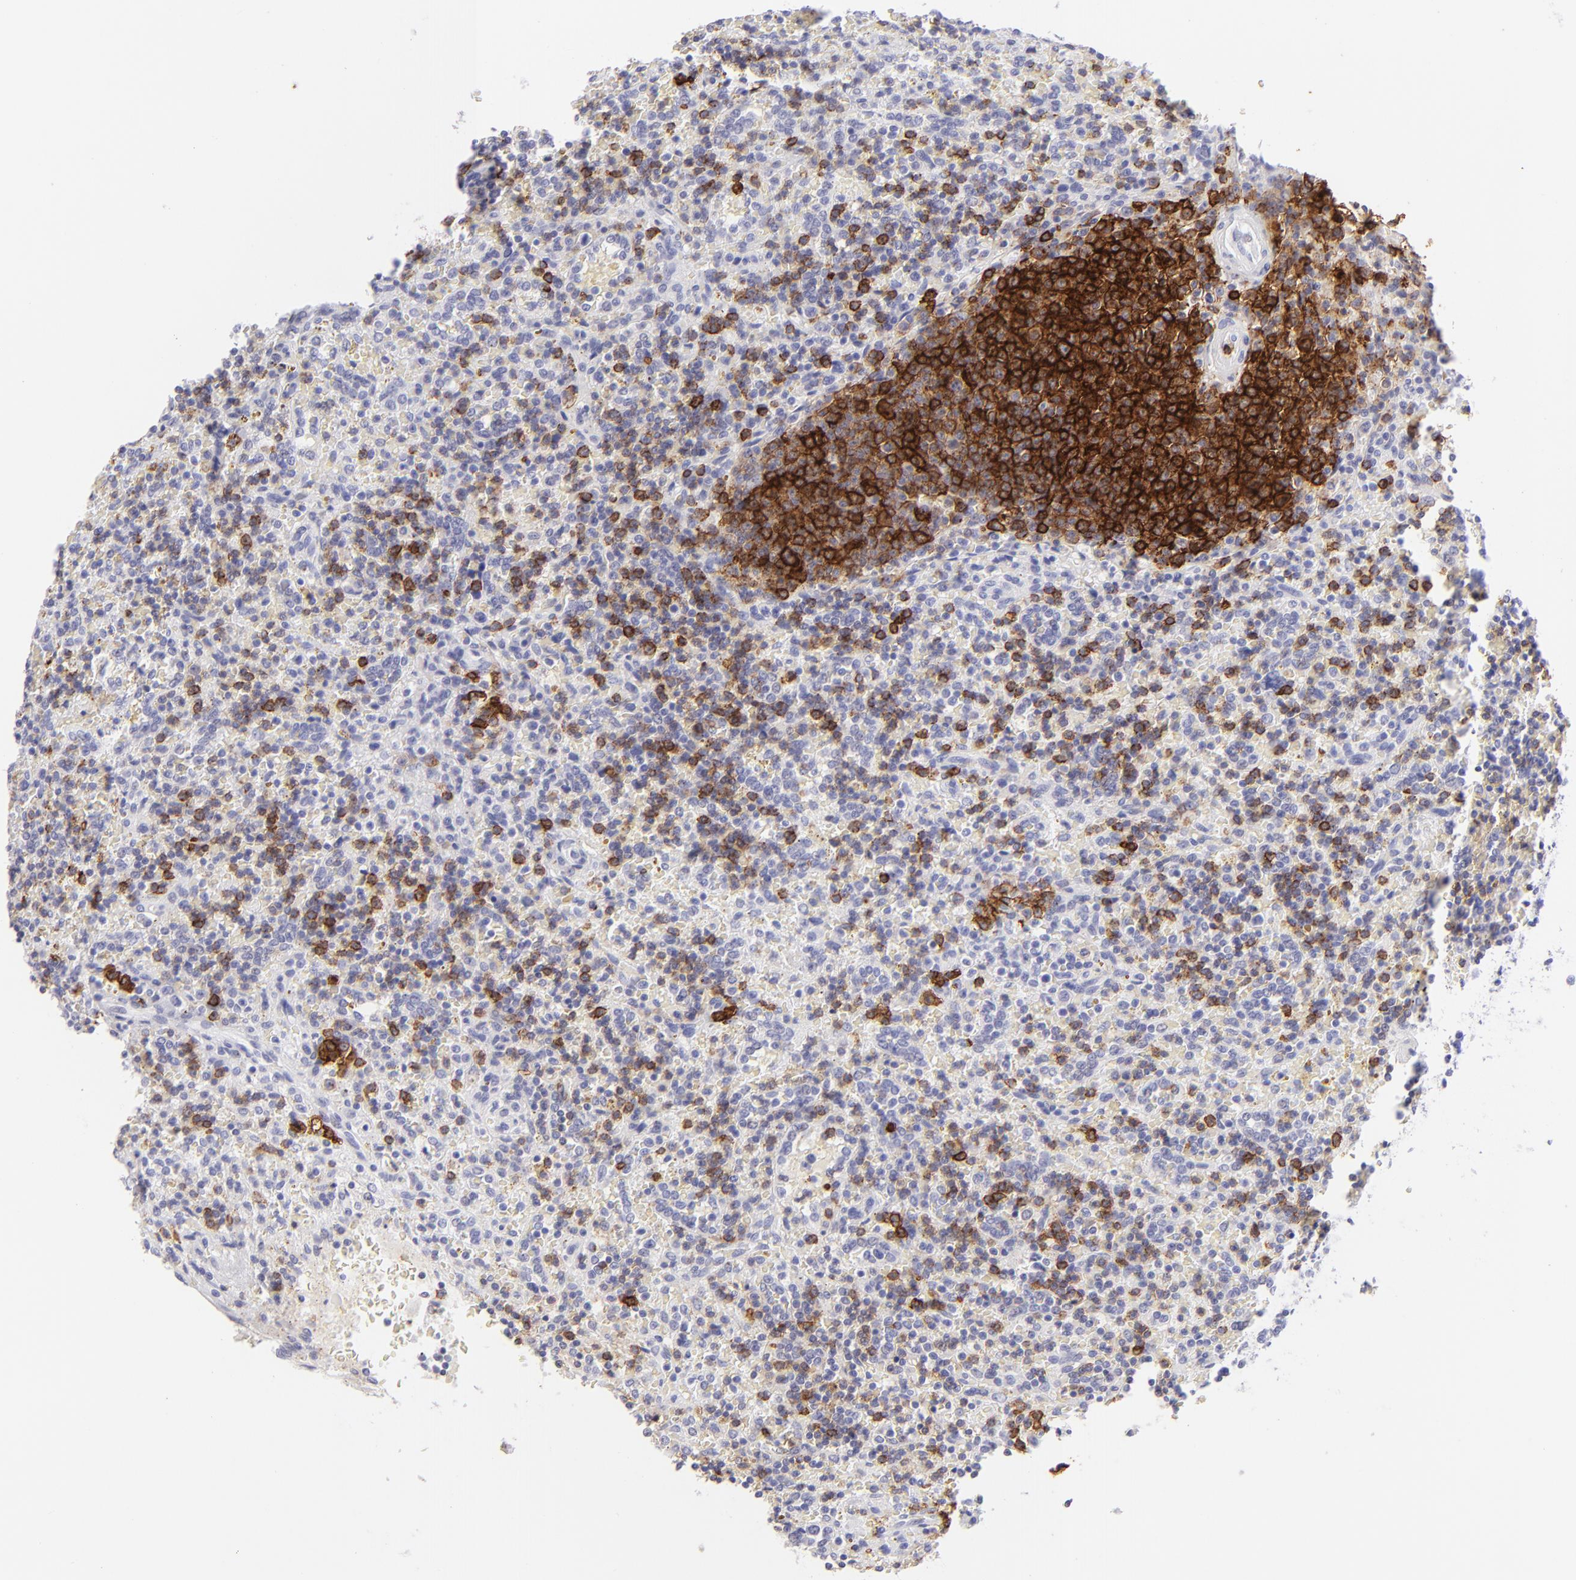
{"staining": {"intensity": "strong", "quantity": "25%-75%", "location": "cytoplasmic/membranous"}, "tissue": "lymphoma", "cell_type": "Tumor cells", "image_type": "cancer", "snomed": [{"axis": "morphology", "description": "Malignant lymphoma, non-Hodgkin's type, Low grade"}, {"axis": "topography", "description": "Spleen"}], "caption": "Protein staining displays strong cytoplasmic/membranous positivity in about 25%-75% of tumor cells in lymphoma.", "gene": "FCER2", "patient": {"sex": "male", "age": 67}}